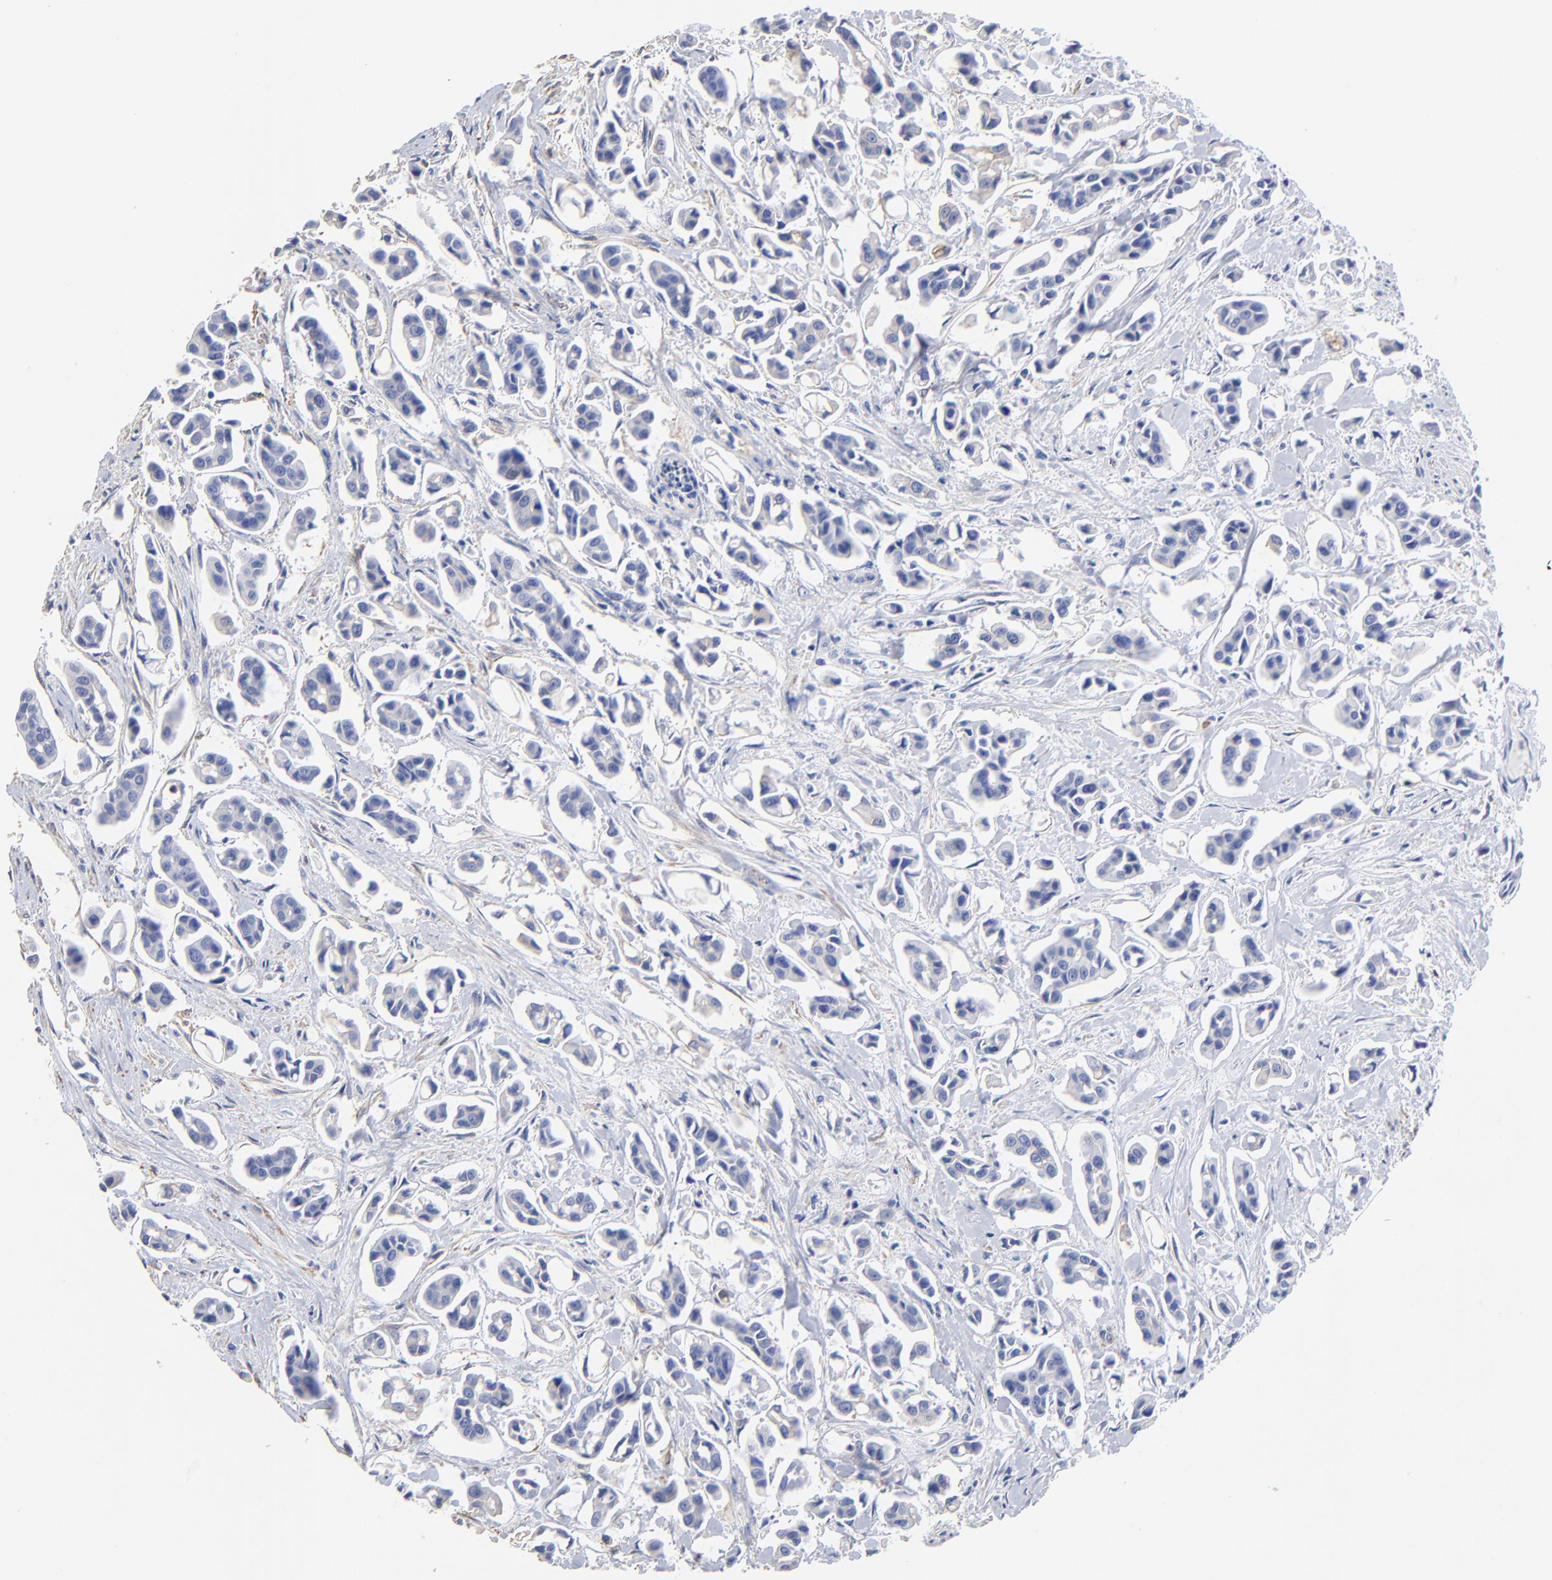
{"staining": {"intensity": "weak", "quantity": ">75%", "location": "cytoplasmic/membranous"}, "tissue": "urothelial cancer", "cell_type": "Tumor cells", "image_type": "cancer", "snomed": [{"axis": "morphology", "description": "Urothelial carcinoma, High grade"}, {"axis": "topography", "description": "Urinary bladder"}], "caption": "High-grade urothelial carcinoma stained with a protein marker shows weak staining in tumor cells.", "gene": "TAGLN2", "patient": {"sex": "male", "age": 66}}